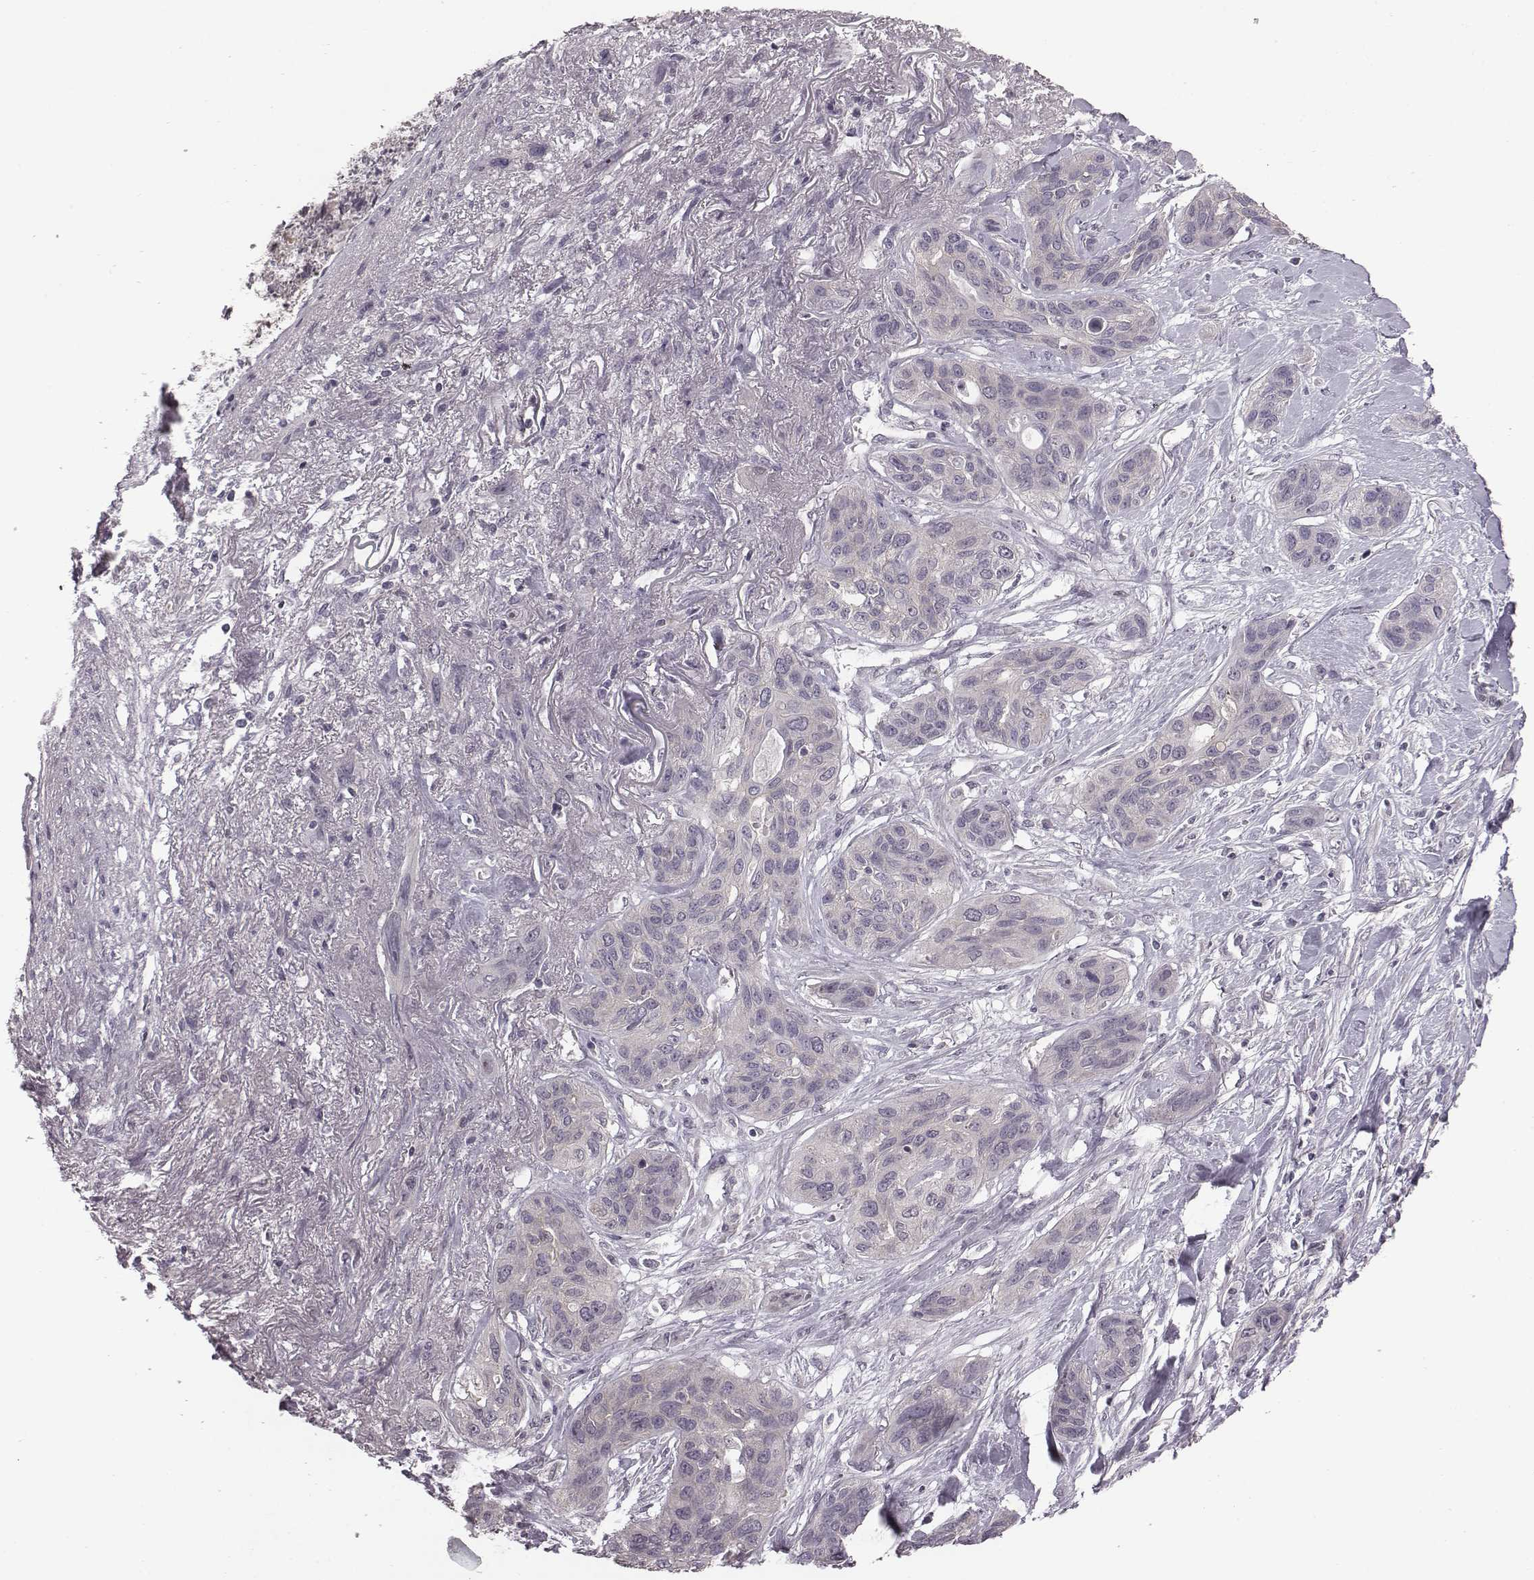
{"staining": {"intensity": "negative", "quantity": "none", "location": "none"}, "tissue": "lung cancer", "cell_type": "Tumor cells", "image_type": "cancer", "snomed": [{"axis": "morphology", "description": "Squamous cell carcinoma, NOS"}, {"axis": "topography", "description": "Lung"}], "caption": "Photomicrograph shows no protein positivity in tumor cells of lung cancer tissue.", "gene": "BICDL1", "patient": {"sex": "female", "age": 70}}